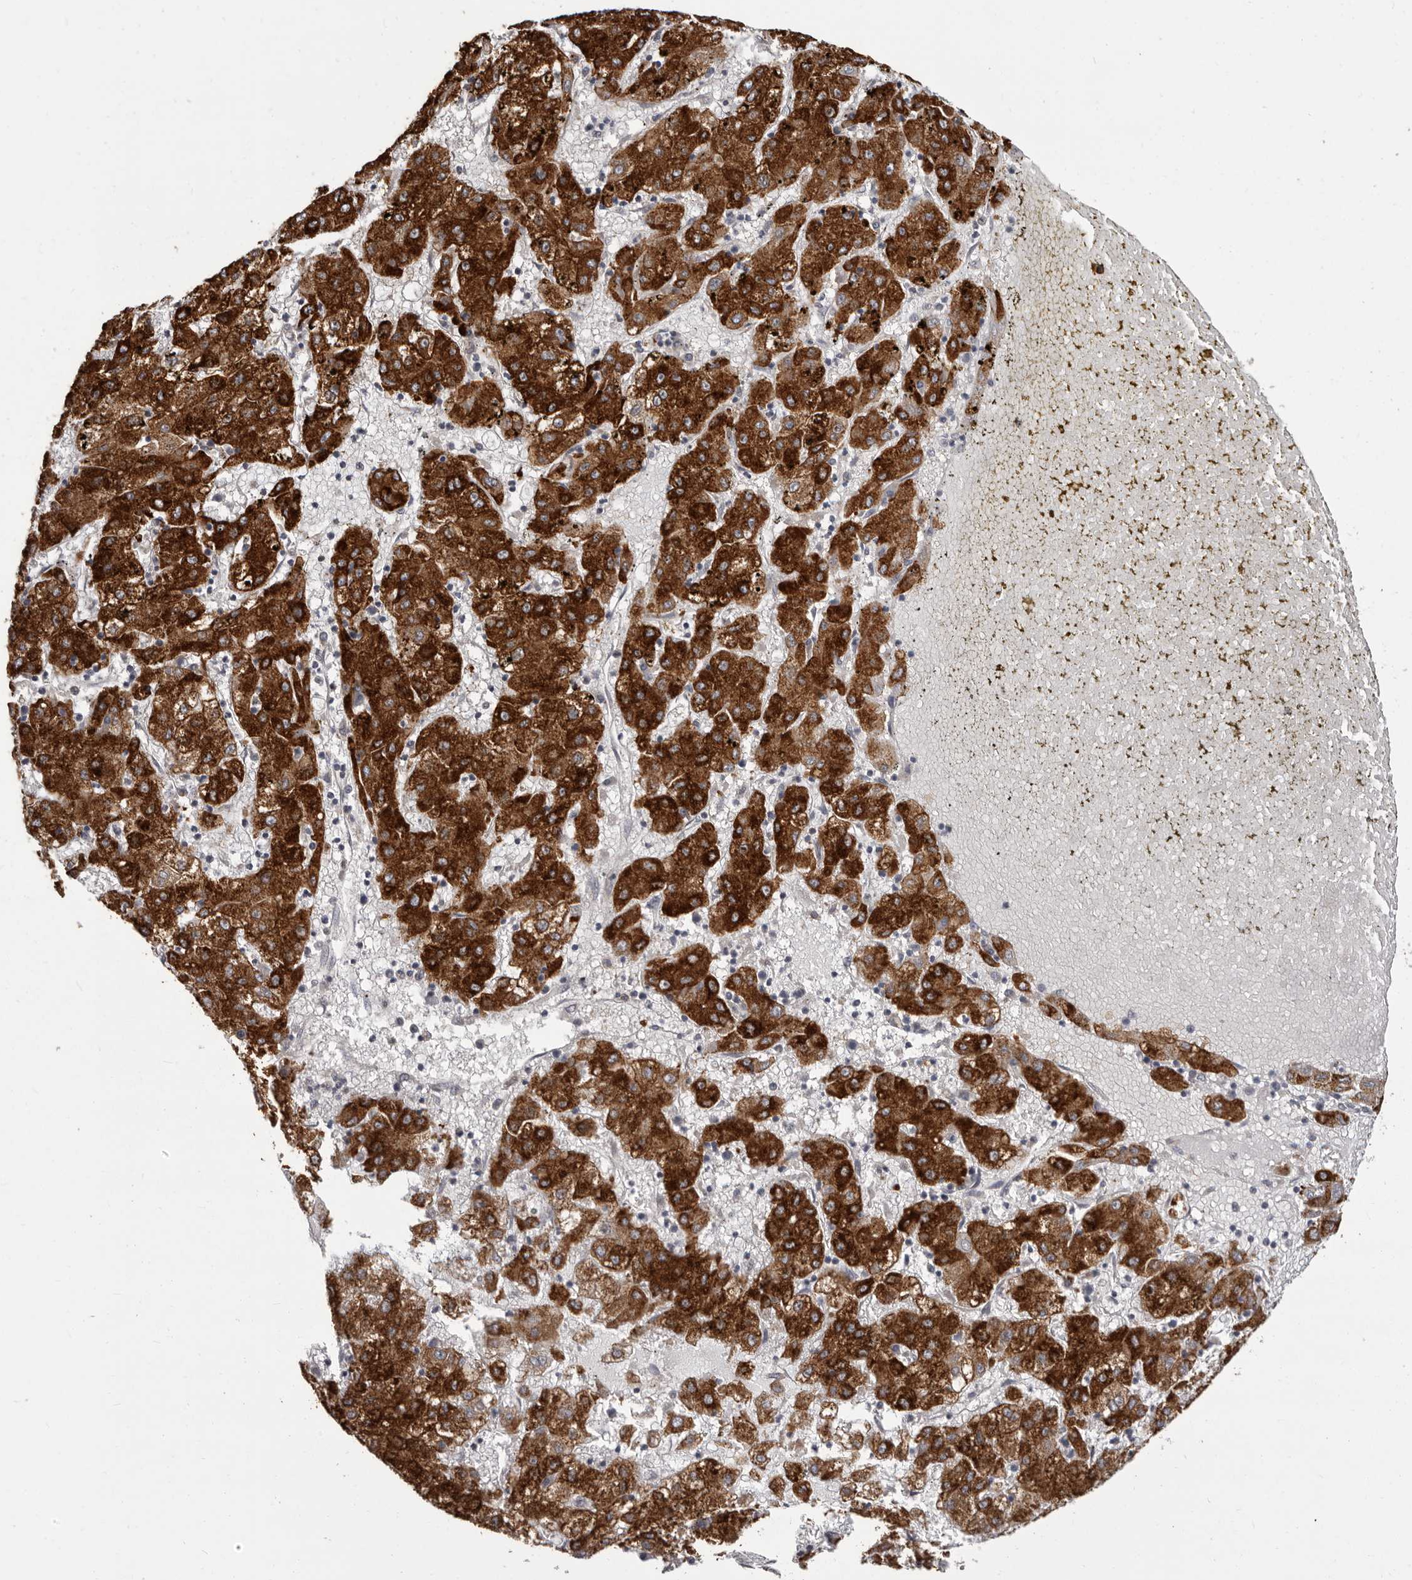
{"staining": {"intensity": "strong", "quantity": ">75%", "location": "cytoplasmic/membranous"}, "tissue": "liver cancer", "cell_type": "Tumor cells", "image_type": "cancer", "snomed": [{"axis": "morphology", "description": "Carcinoma, Hepatocellular, NOS"}, {"axis": "topography", "description": "Liver"}], "caption": "Immunohistochemical staining of human liver hepatocellular carcinoma demonstrates strong cytoplasmic/membranous protein positivity in approximately >75% of tumor cells.", "gene": "HRH1", "patient": {"sex": "male", "age": 72}}